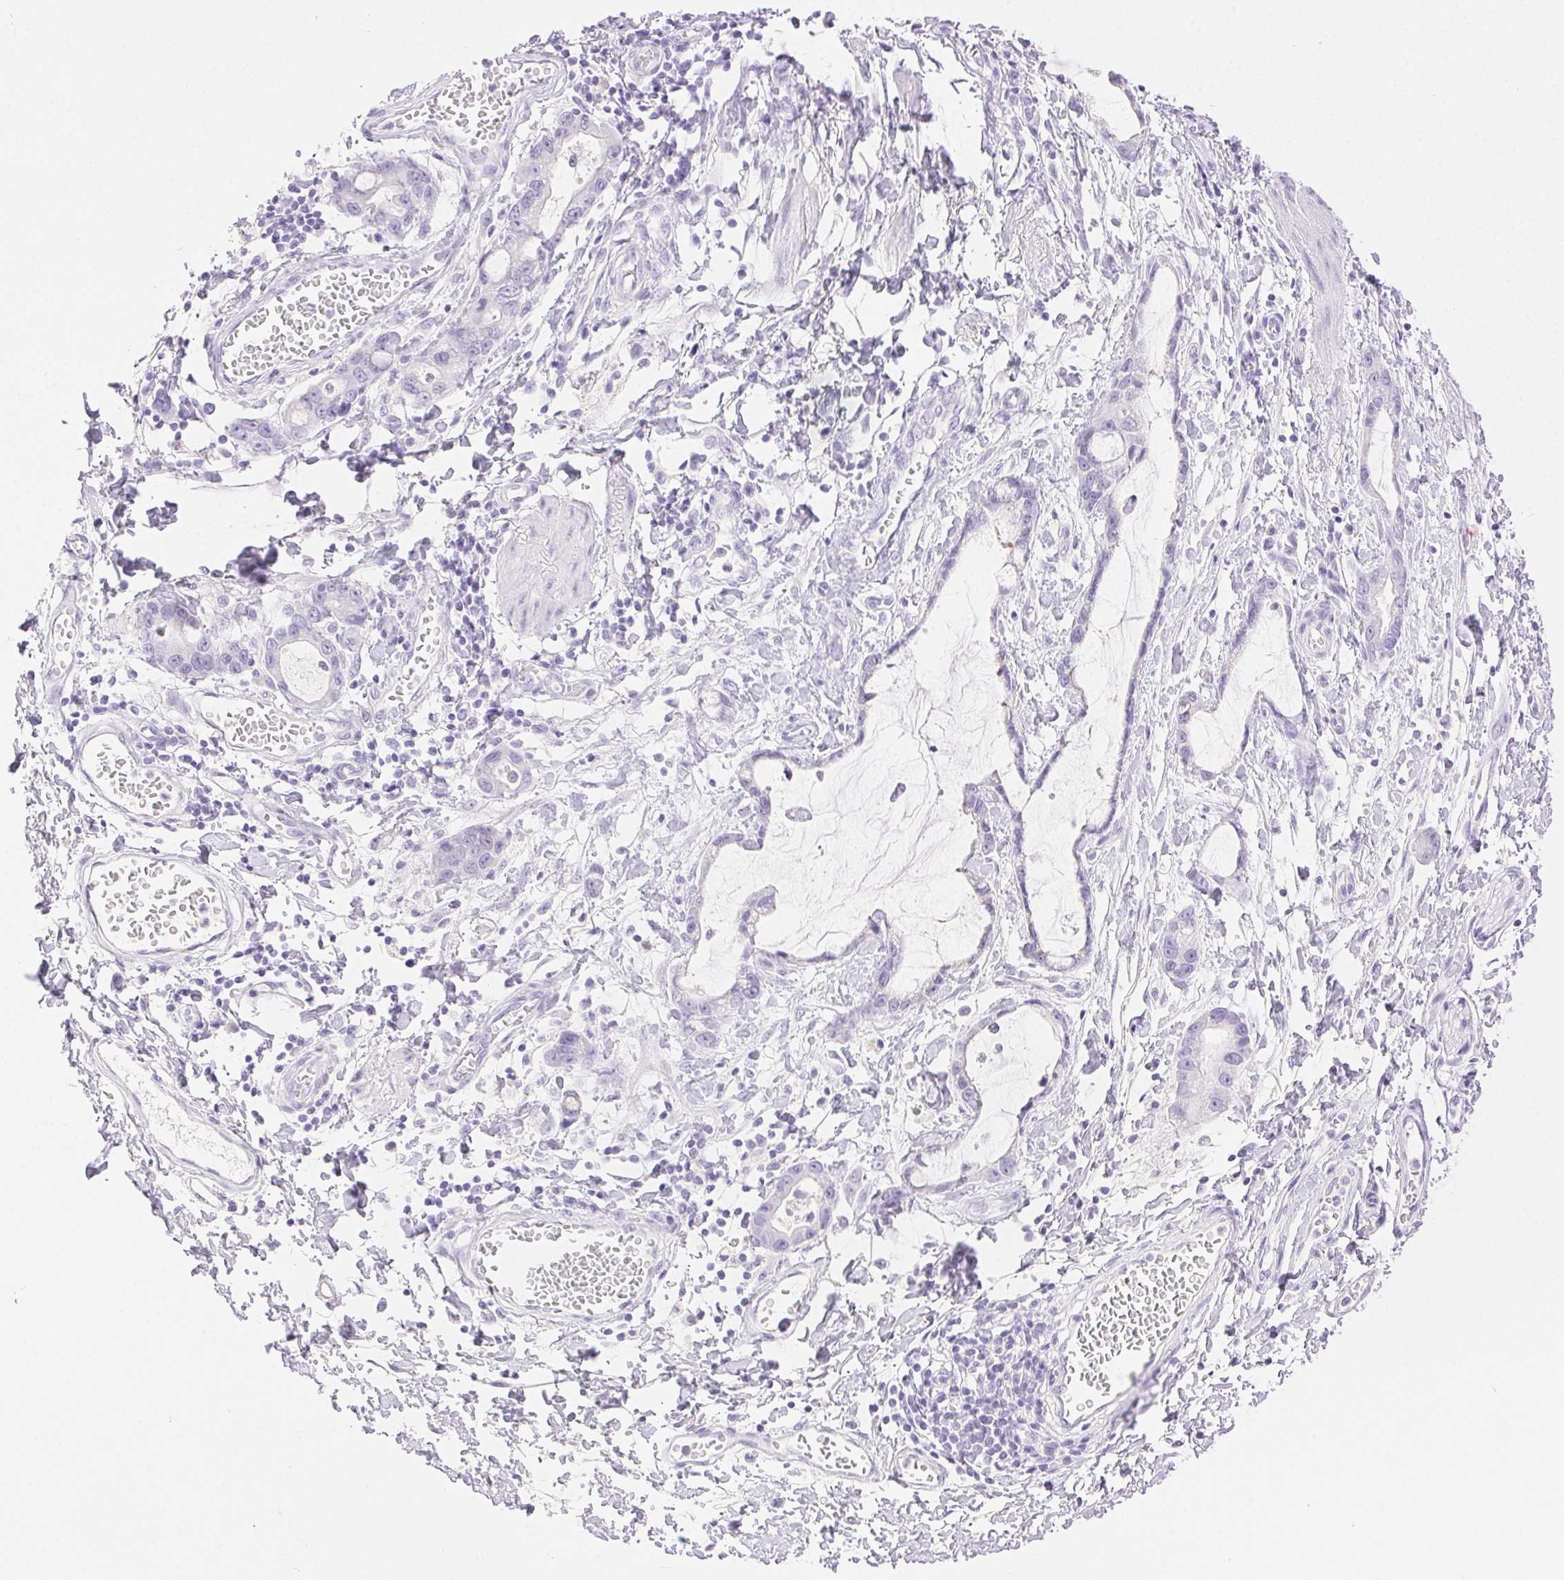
{"staining": {"intensity": "negative", "quantity": "none", "location": "none"}, "tissue": "stomach cancer", "cell_type": "Tumor cells", "image_type": "cancer", "snomed": [{"axis": "morphology", "description": "Adenocarcinoma, NOS"}, {"axis": "topography", "description": "Stomach"}], "caption": "Immunohistochemical staining of adenocarcinoma (stomach) demonstrates no significant expression in tumor cells.", "gene": "SPACA4", "patient": {"sex": "male", "age": 55}}